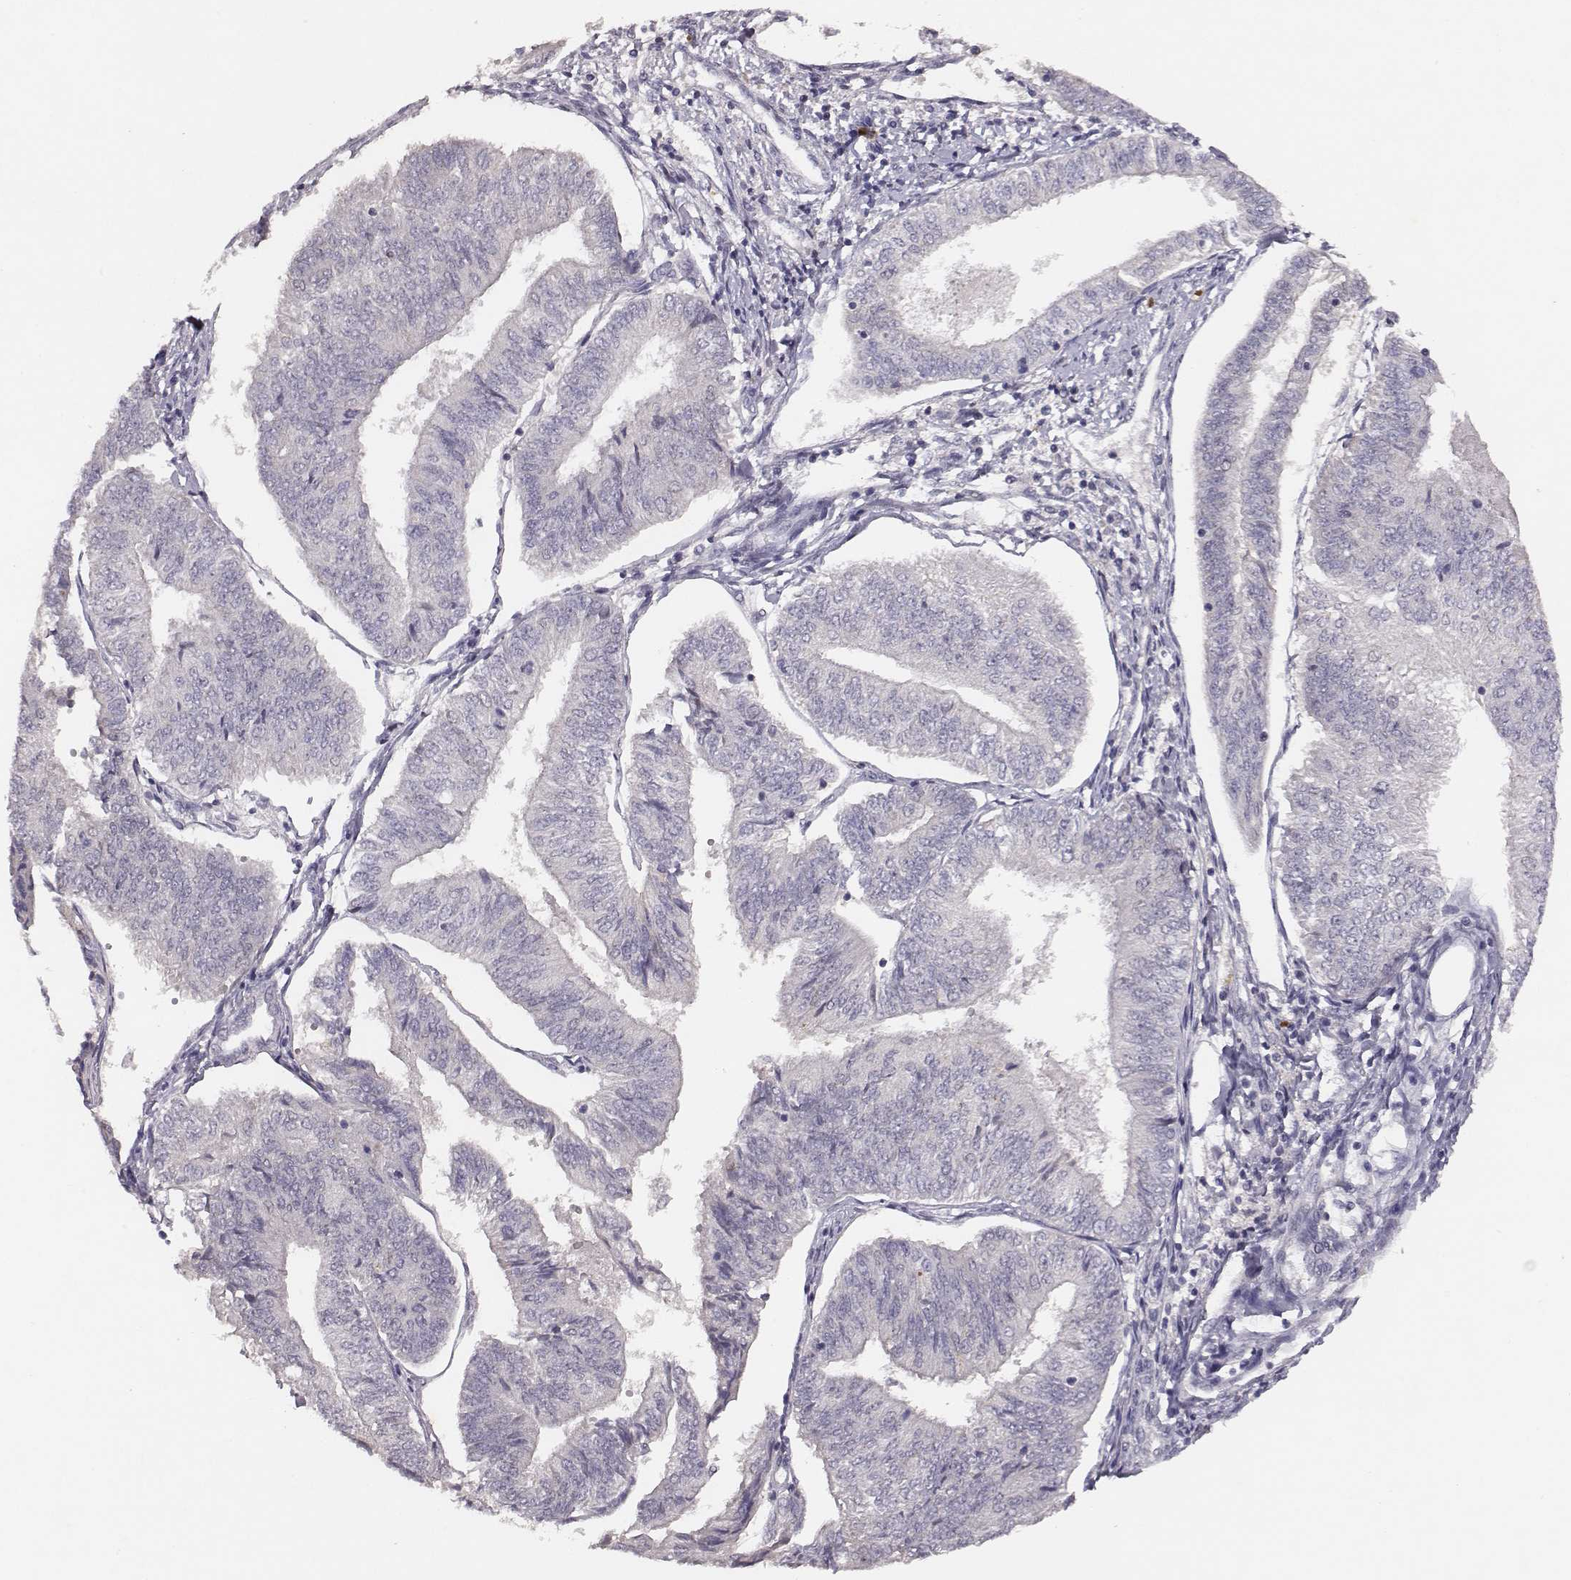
{"staining": {"intensity": "negative", "quantity": "none", "location": "none"}, "tissue": "endometrial cancer", "cell_type": "Tumor cells", "image_type": "cancer", "snomed": [{"axis": "morphology", "description": "Adenocarcinoma, NOS"}, {"axis": "topography", "description": "Endometrium"}], "caption": "Immunohistochemical staining of endometrial adenocarcinoma reveals no significant positivity in tumor cells.", "gene": "SLC22A6", "patient": {"sex": "female", "age": 58}}